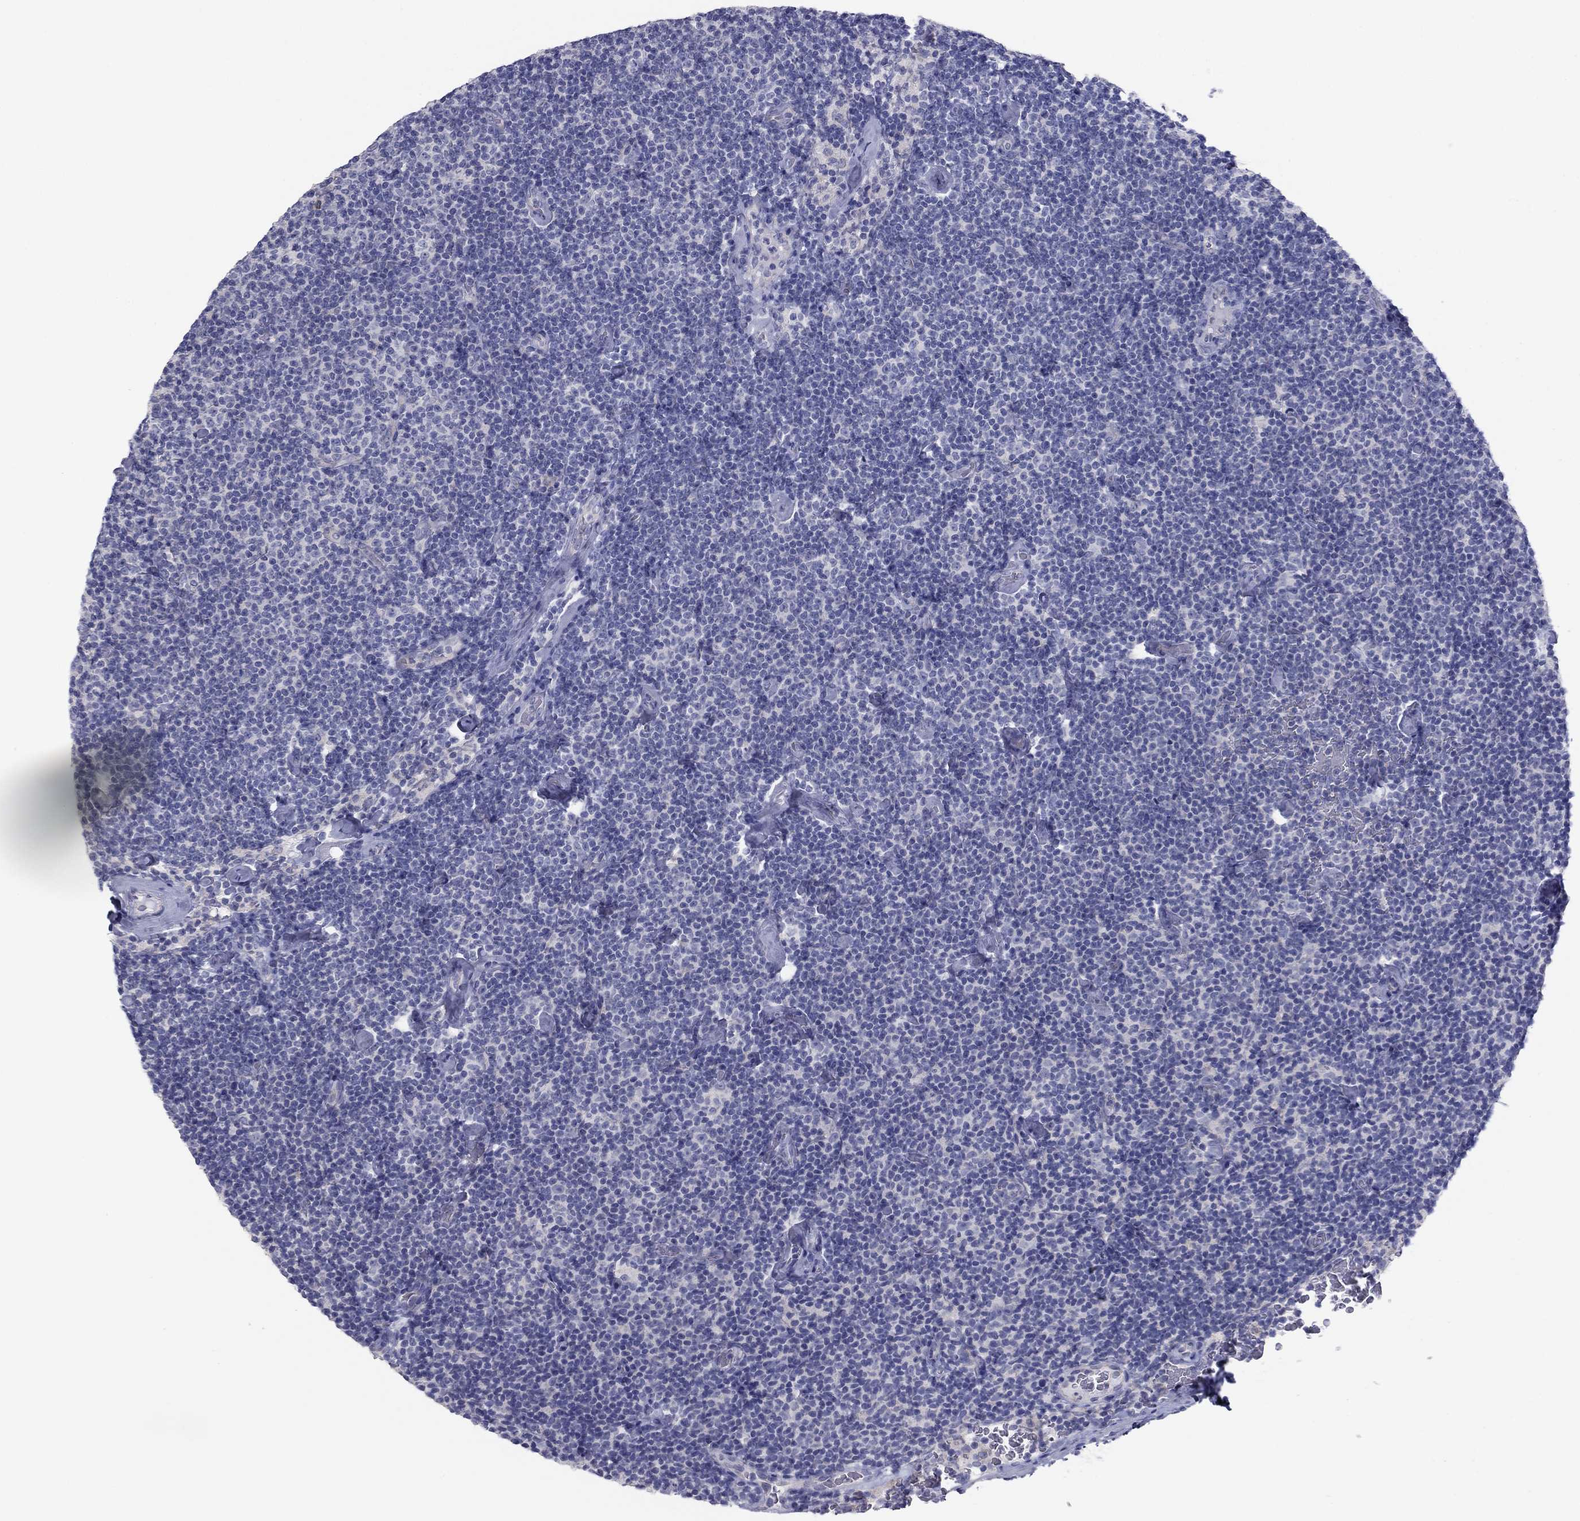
{"staining": {"intensity": "negative", "quantity": "none", "location": "none"}, "tissue": "lymphoma", "cell_type": "Tumor cells", "image_type": "cancer", "snomed": [{"axis": "morphology", "description": "Malignant lymphoma, non-Hodgkin's type, Low grade"}, {"axis": "topography", "description": "Lymph node"}], "caption": "Protein analysis of malignant lymphoma, non-Hodgkin's type (low-grade) exhibits no significant positivity in tumor cells. (DAB immunohistochemistry (IHC), high magnification).", "gene": "GRK7", "patient": {"sex": "male", "age": 81}}